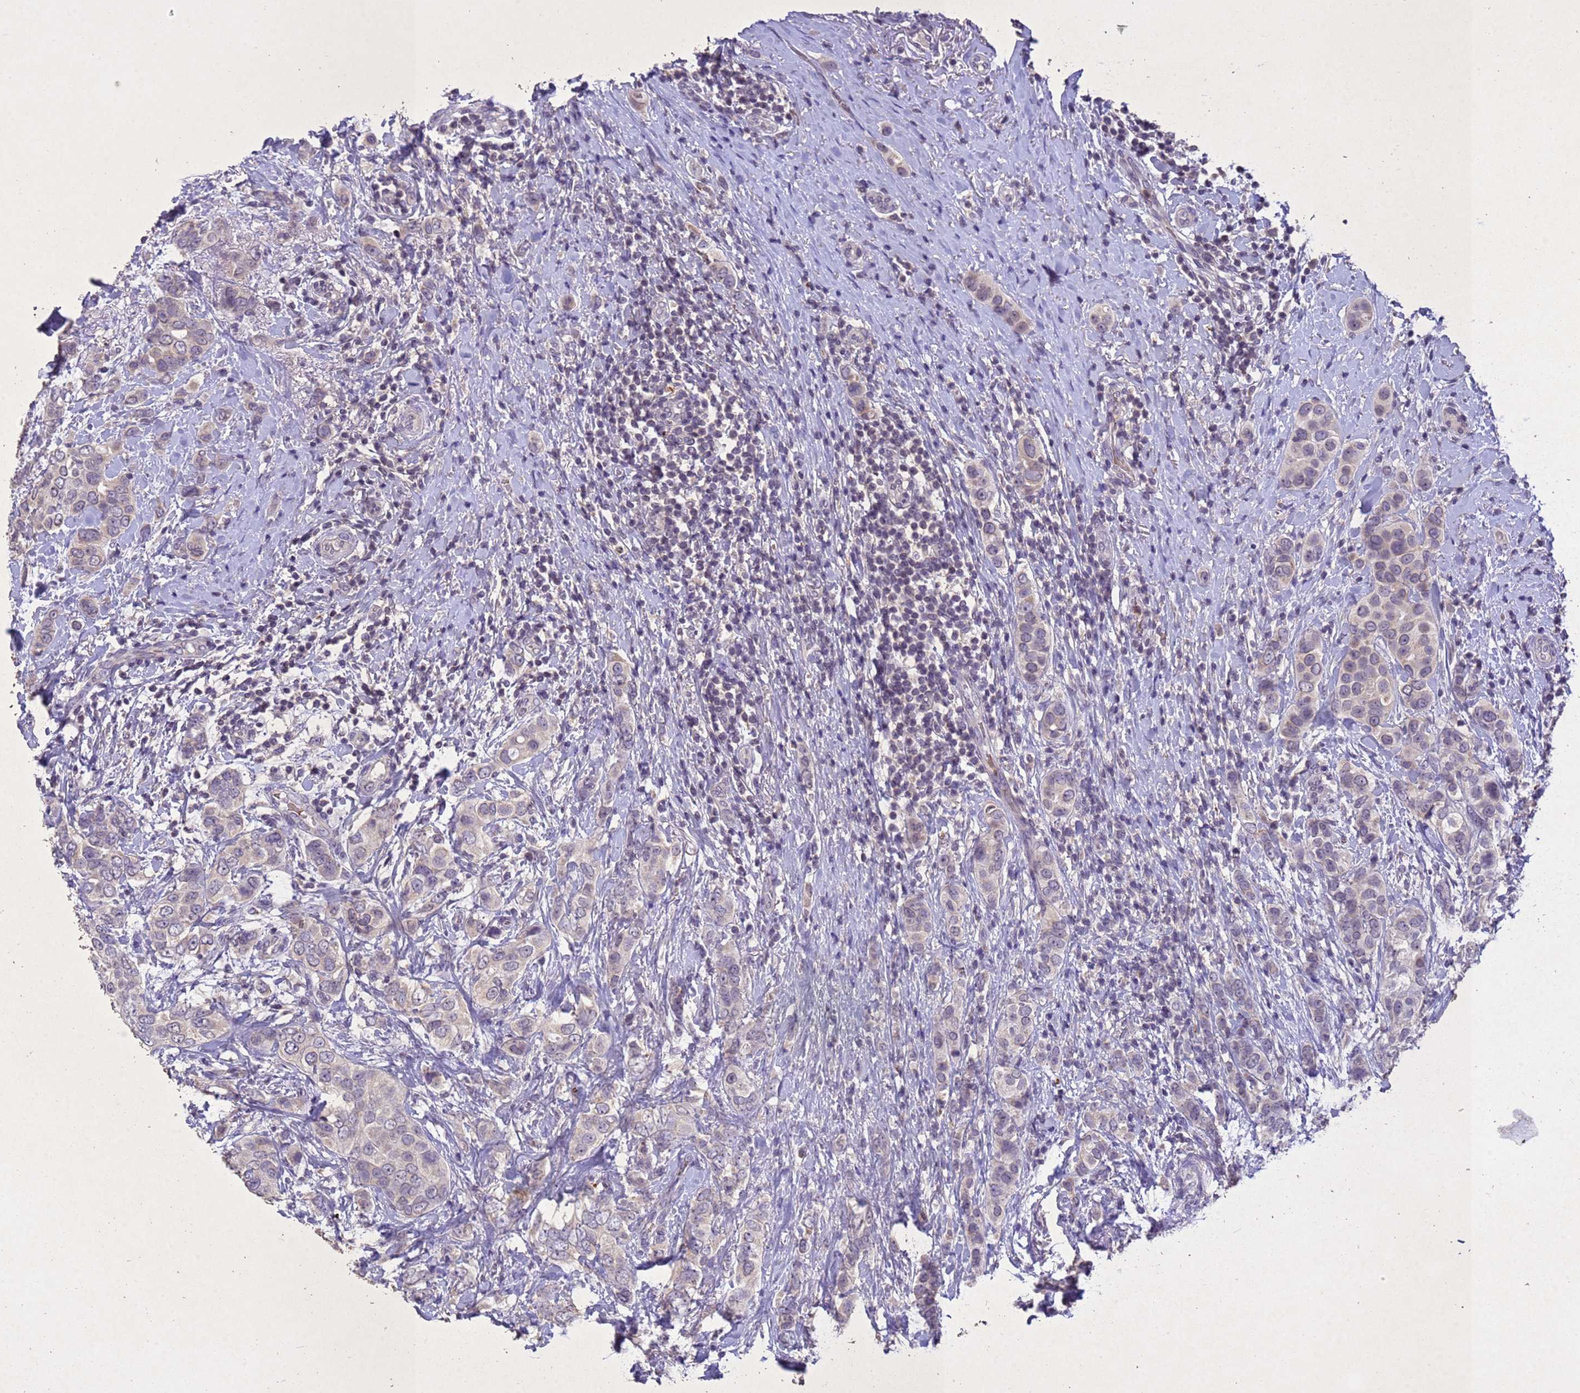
{"staining": {"intensity": "negative", "quantity": "none", "location": "none"}, "tissue": "breast cancer", "cell_type": "Tumor cells", "image_type": "cancer", "snomed": [{"axis": "morphology", "description": "Lobular carcinoma"}, {"axis": "topography", "description": "Breast"}], "caption": "Tumor cells show no significant staining in lobular carcinoma (breast).", "gene": "NLRP11", "patient": {"sex": "female", "age": 51}}